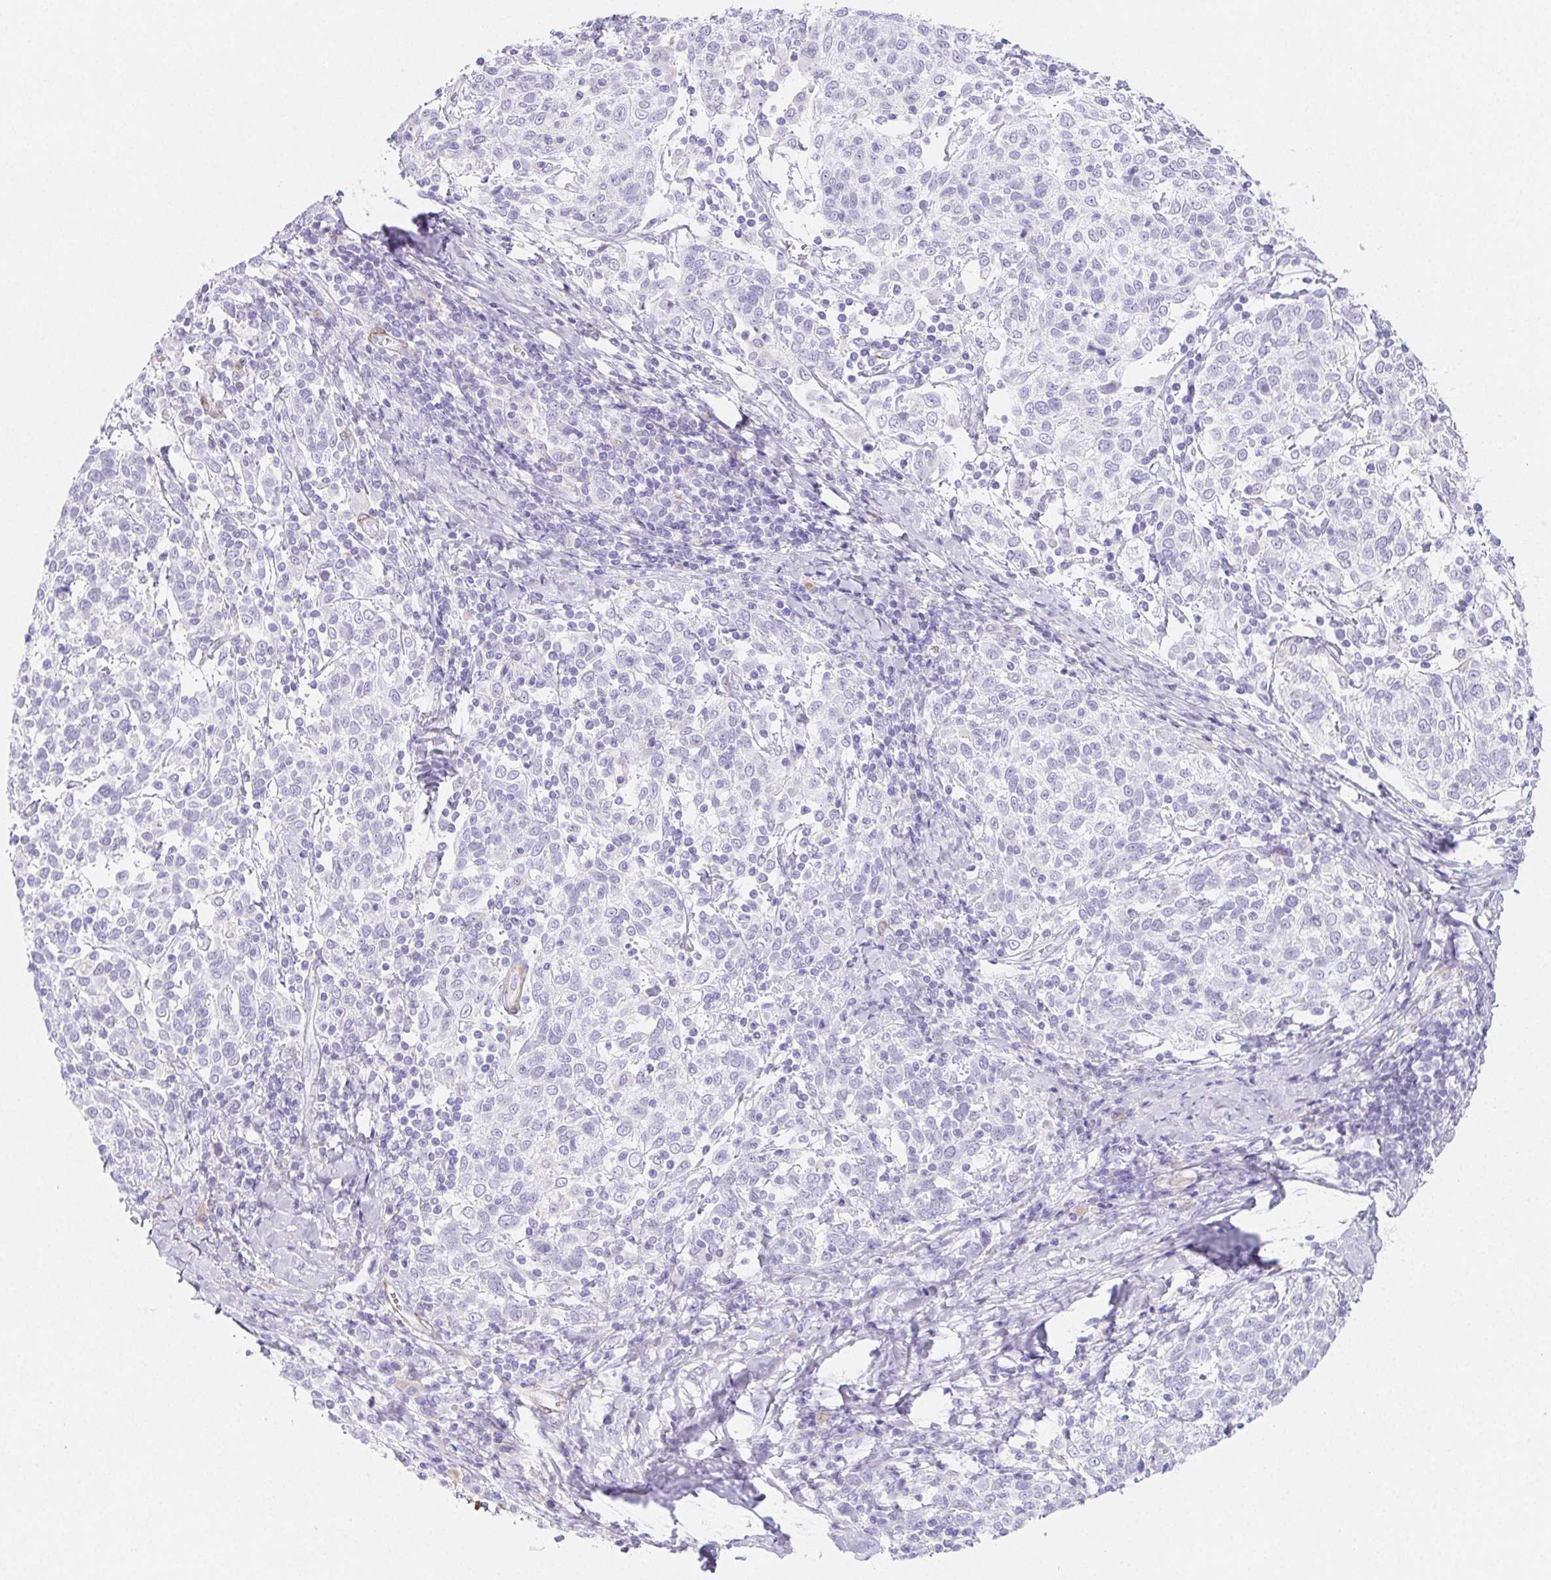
{"staining": {"intensity": "negative", "quantity": "none", "location": "none"}, "tissue": "cervical cancer", "cell_type": "Tumor cells", "image_type": "cancer", "snomed": [{"axis": "morphology", "description": "Squamous cell carcinoma, NOS"}, {"axis": "topography", "description": "Cervix"}], "caption": "Tumor cells are negative for brown protein staining in cervical cancer (squamous cell carcinoma). (Stains: DAB immunohistochemistry with hematoxylin counter stain, Microscopy: brightfield microscopy at high magnification).", "gene": "HRC", "patient": {"sex": "female", "age": 61}}